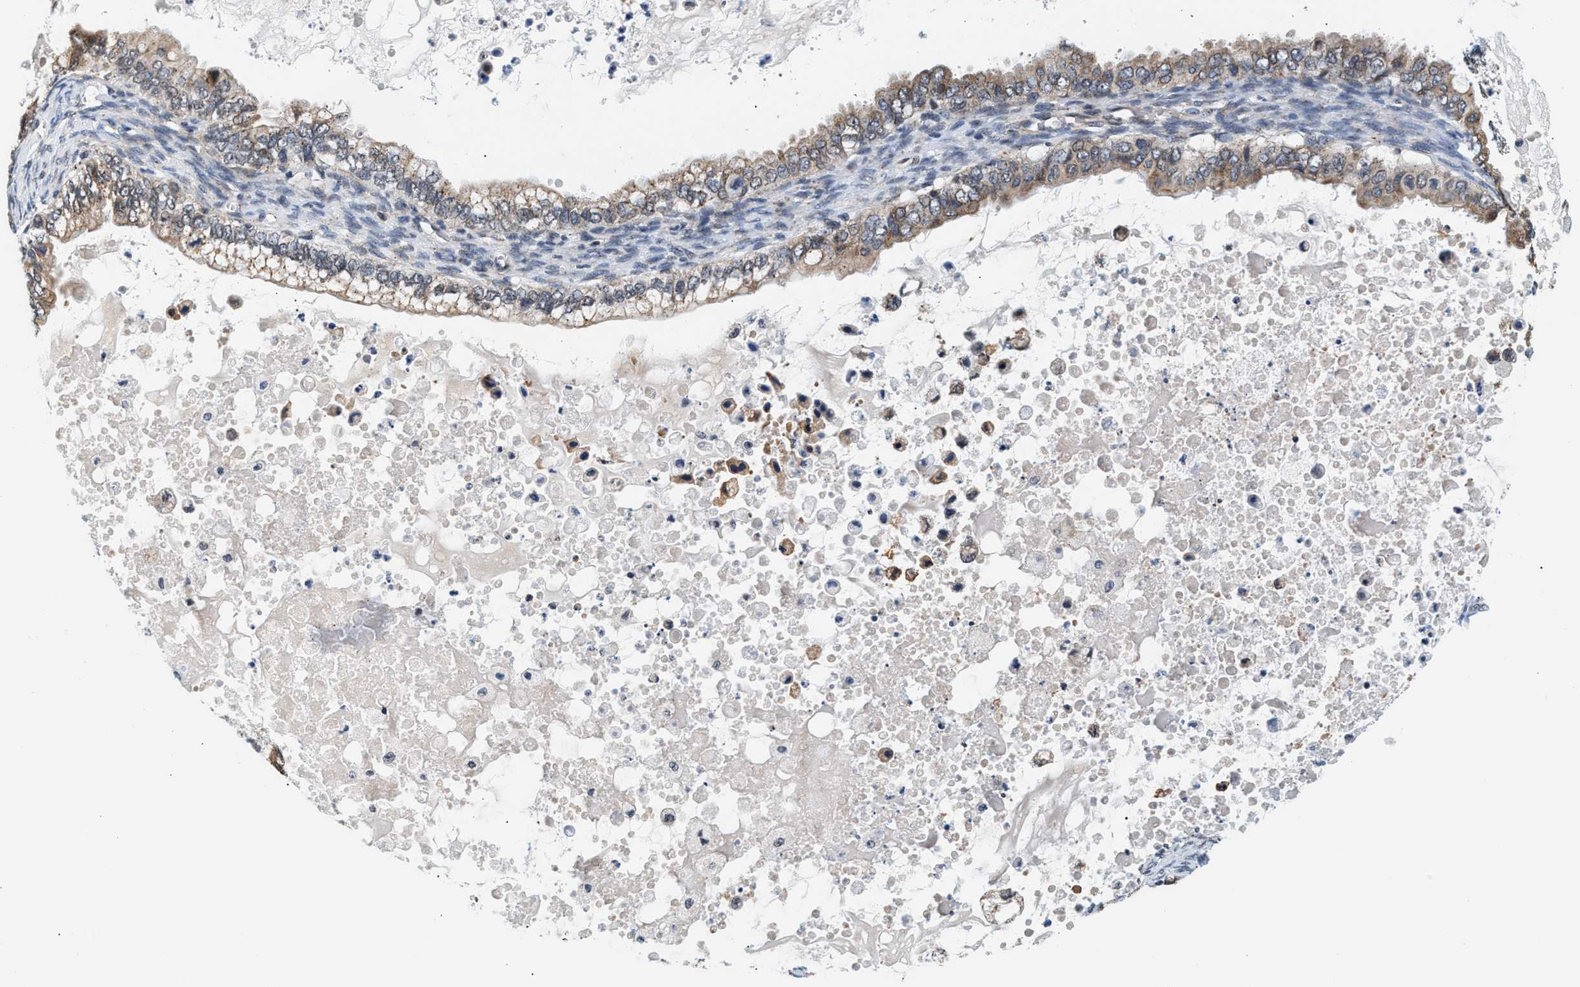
{"staining": {"intensity": "weak", "quantity": ">75%", "location": "cytoplasmic/membranous"}, "tissue": "ovarian cancer", "cell_type": "Tumor cells", "image_type": "cancer", "snomed": [{"axis": "morphology", "description": "Cystadenocarcinoma, mucinous, NOS"}, {"axis": "topography", "description": "Ovary"}], "caption": "A micrograph showing weak cytoplasmic/membranous expression in approximately >75% of tumor cells in ovarian cancer (mucinous cystadenocarcinoma), as visualized by brown immunohistochemical staining.", "gene": "KCNMB2", "patient": {"sex": "female", "age": 80}}